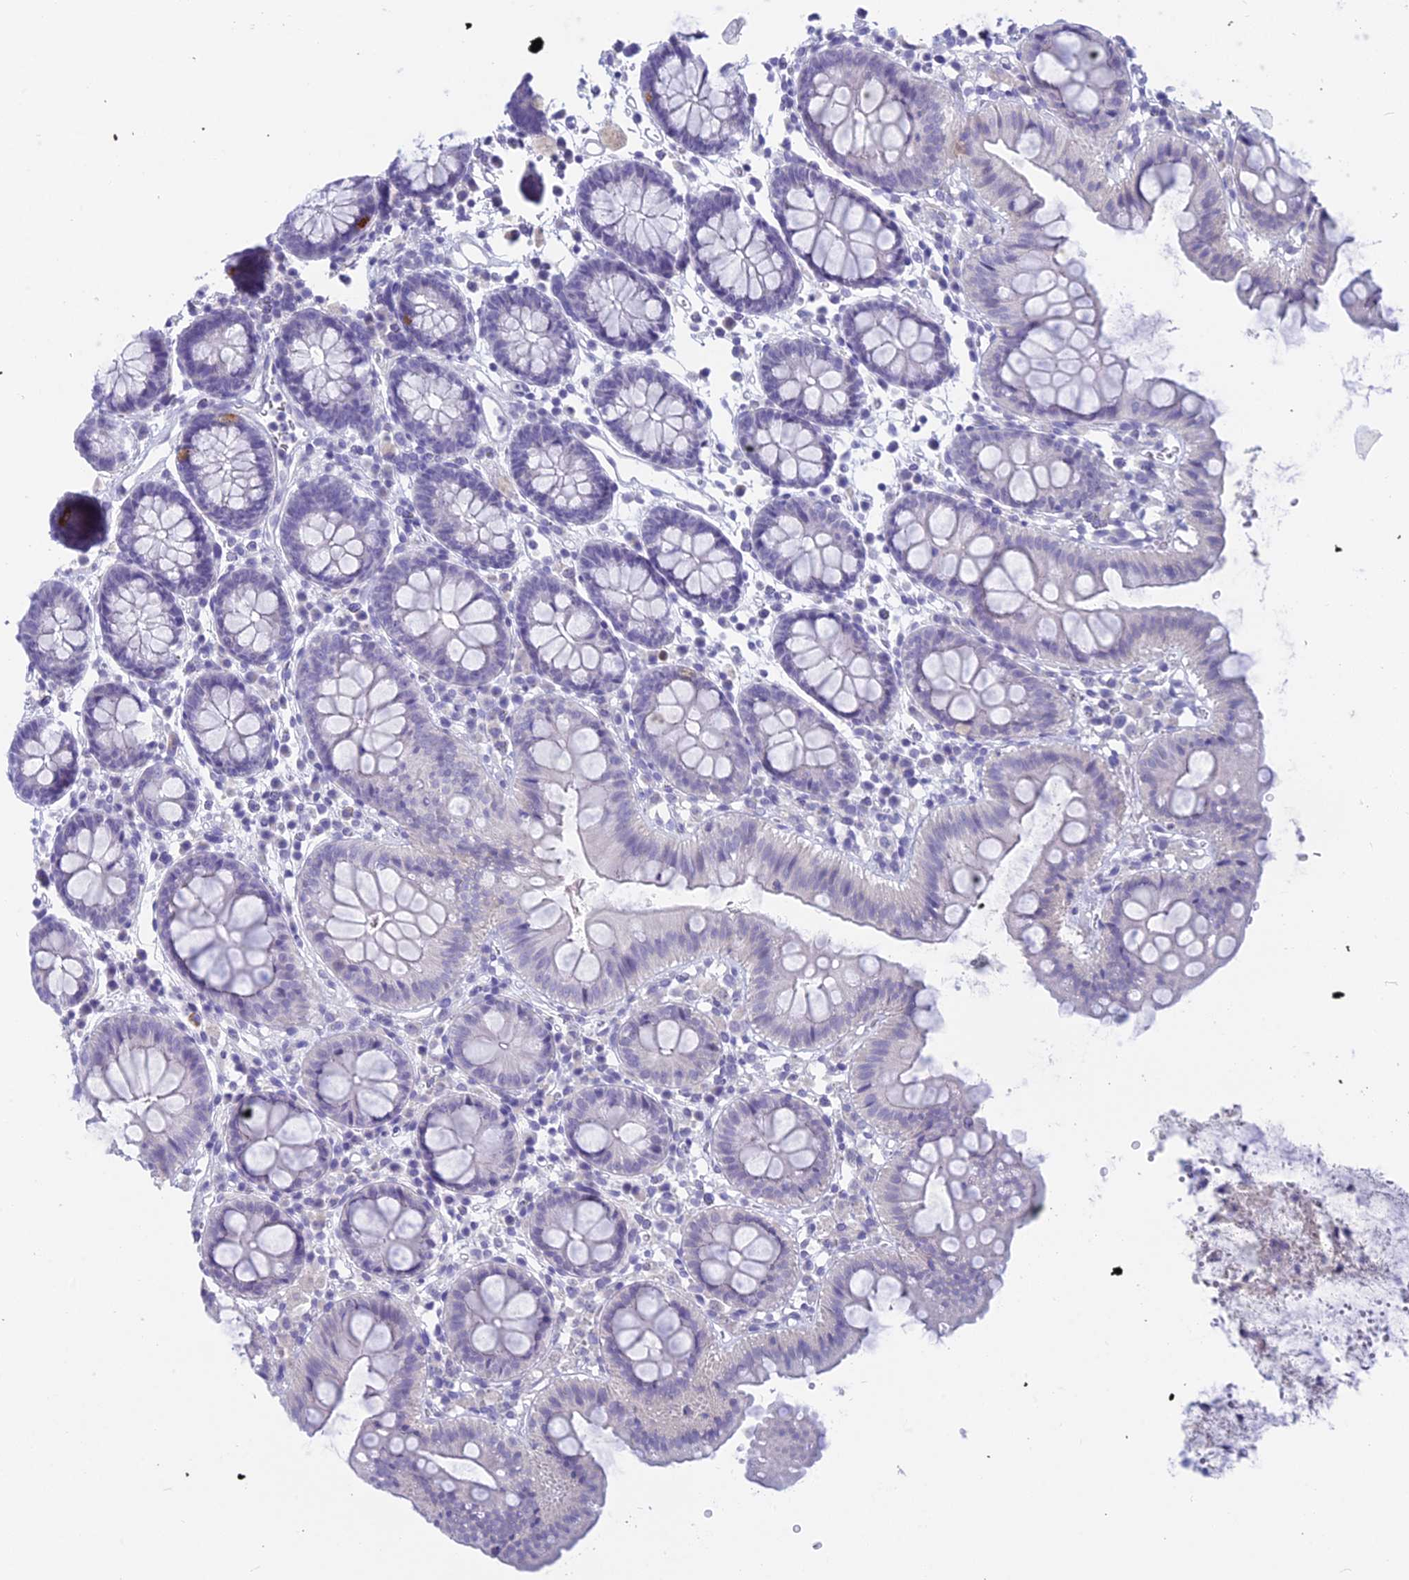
{"staining": {"intensity": "negative", "quantity": "none", "location": "none"}, "tissue": "colon", "cell_type": "Endothelial cells", "image_type": "normal", "snomed": [{"axis": "morphology", "description": "Normal tissue, NOS"}, {"axis": "topography", "description": "Colon"}], "caption": "Endothelial cells are negative for brown protein staining in benign colon. (Stains: DAB immunohistochemistry (IHC) with hematoxylin counter stain, Microscopy: brightfield microscopy at high magnification).", "gene": "TMEM161B", "patient": {"sex": "male", "age": 75}}